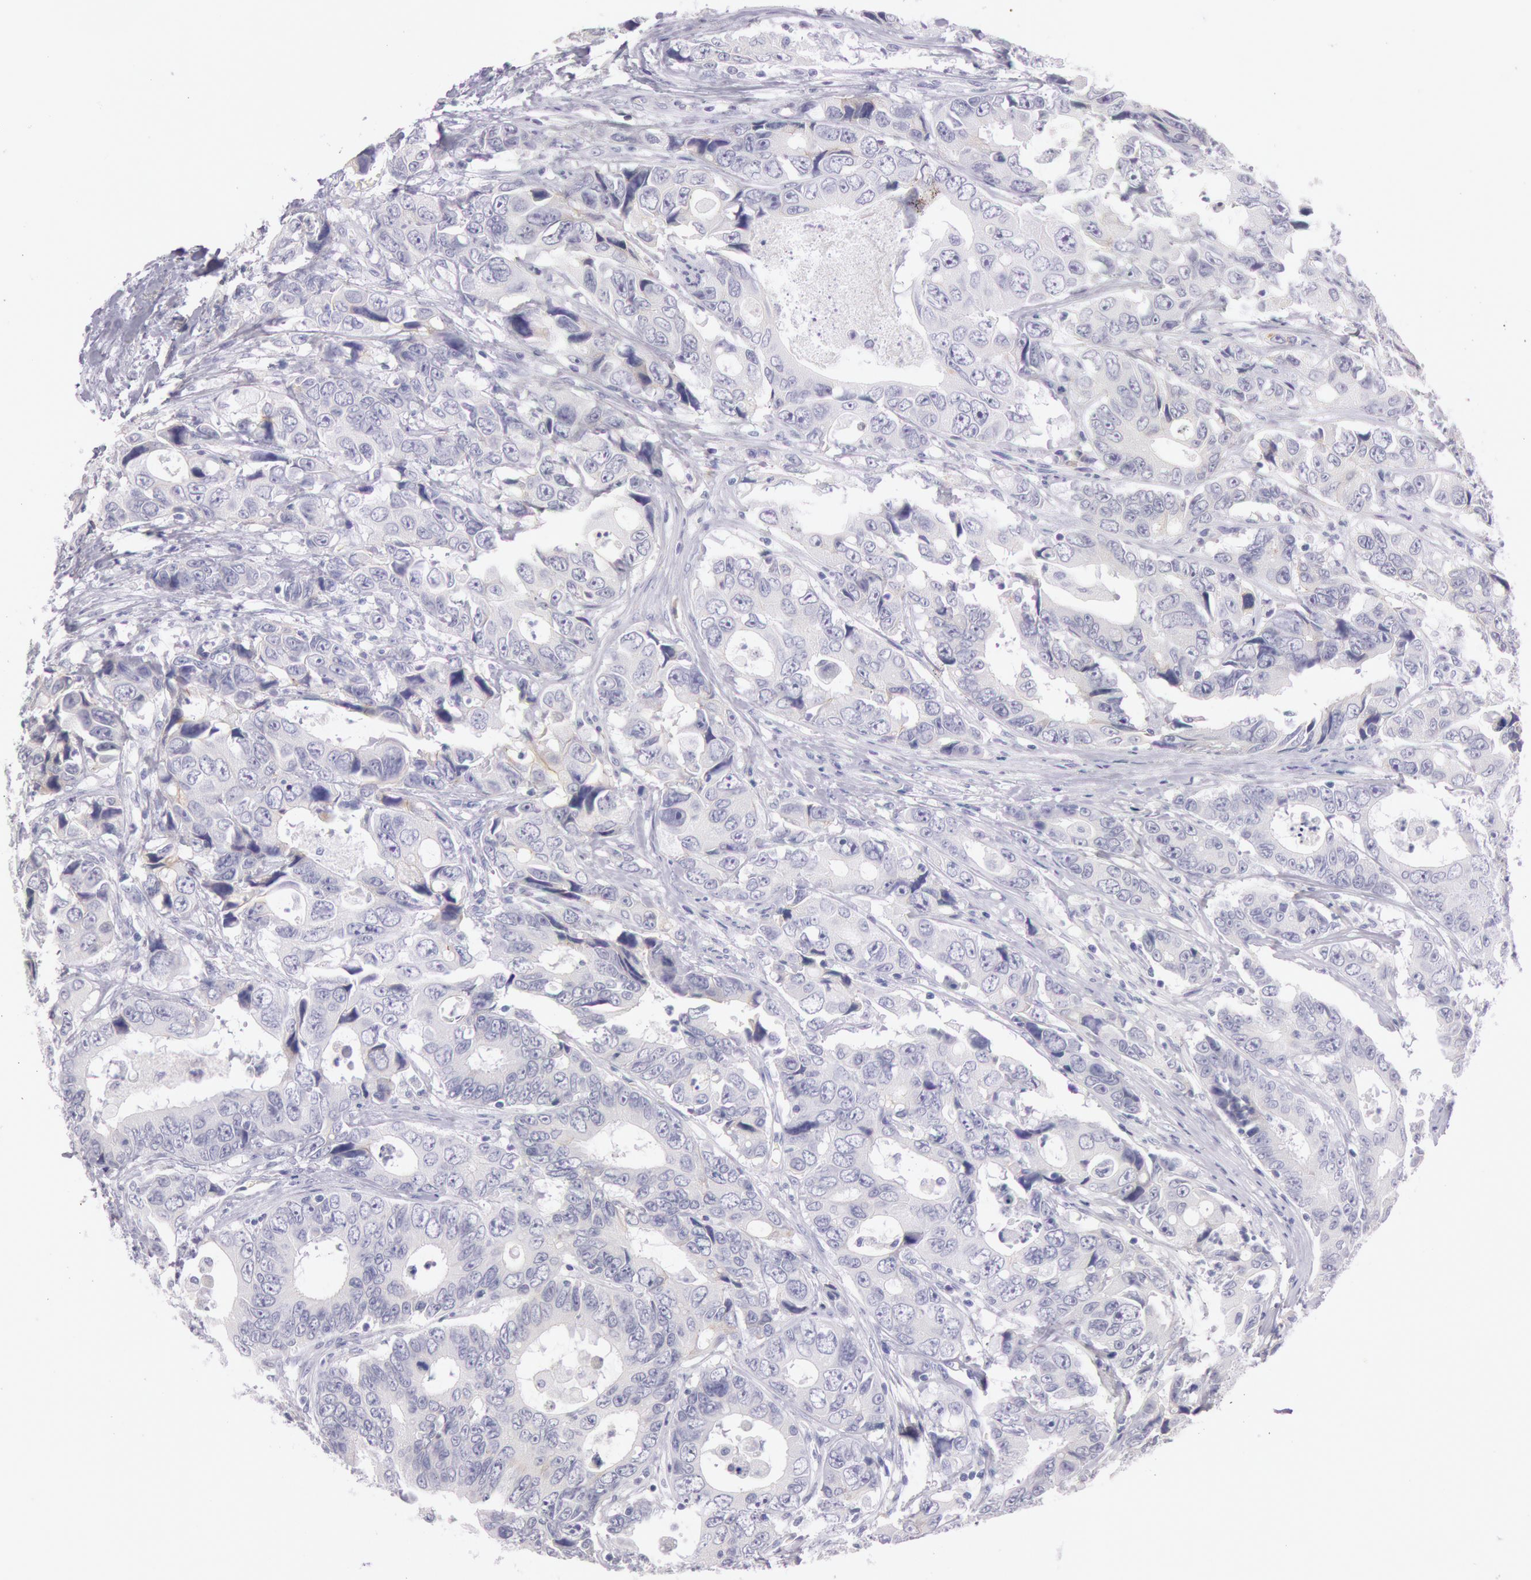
{"staining": {"intensity": "negative", "quantity": "none", "location": "none"}, "tissue": "colorectal cancer", "cell_type": "Tumor cells", "image_type": "cancer", "snomed": [{"axis": "morphology", "description": "Adenocarcinoma, NOS"}, {"axis": "topography", "description": "Rectum"}], "caption": "Immunohistochemistry of colorectal cancer (adenocarcinoma) reveals no staining in tumor cells. Nuclei are stained in blue.", "gene": "EGFR", "patient": {"sex": "female", "age": 67}}